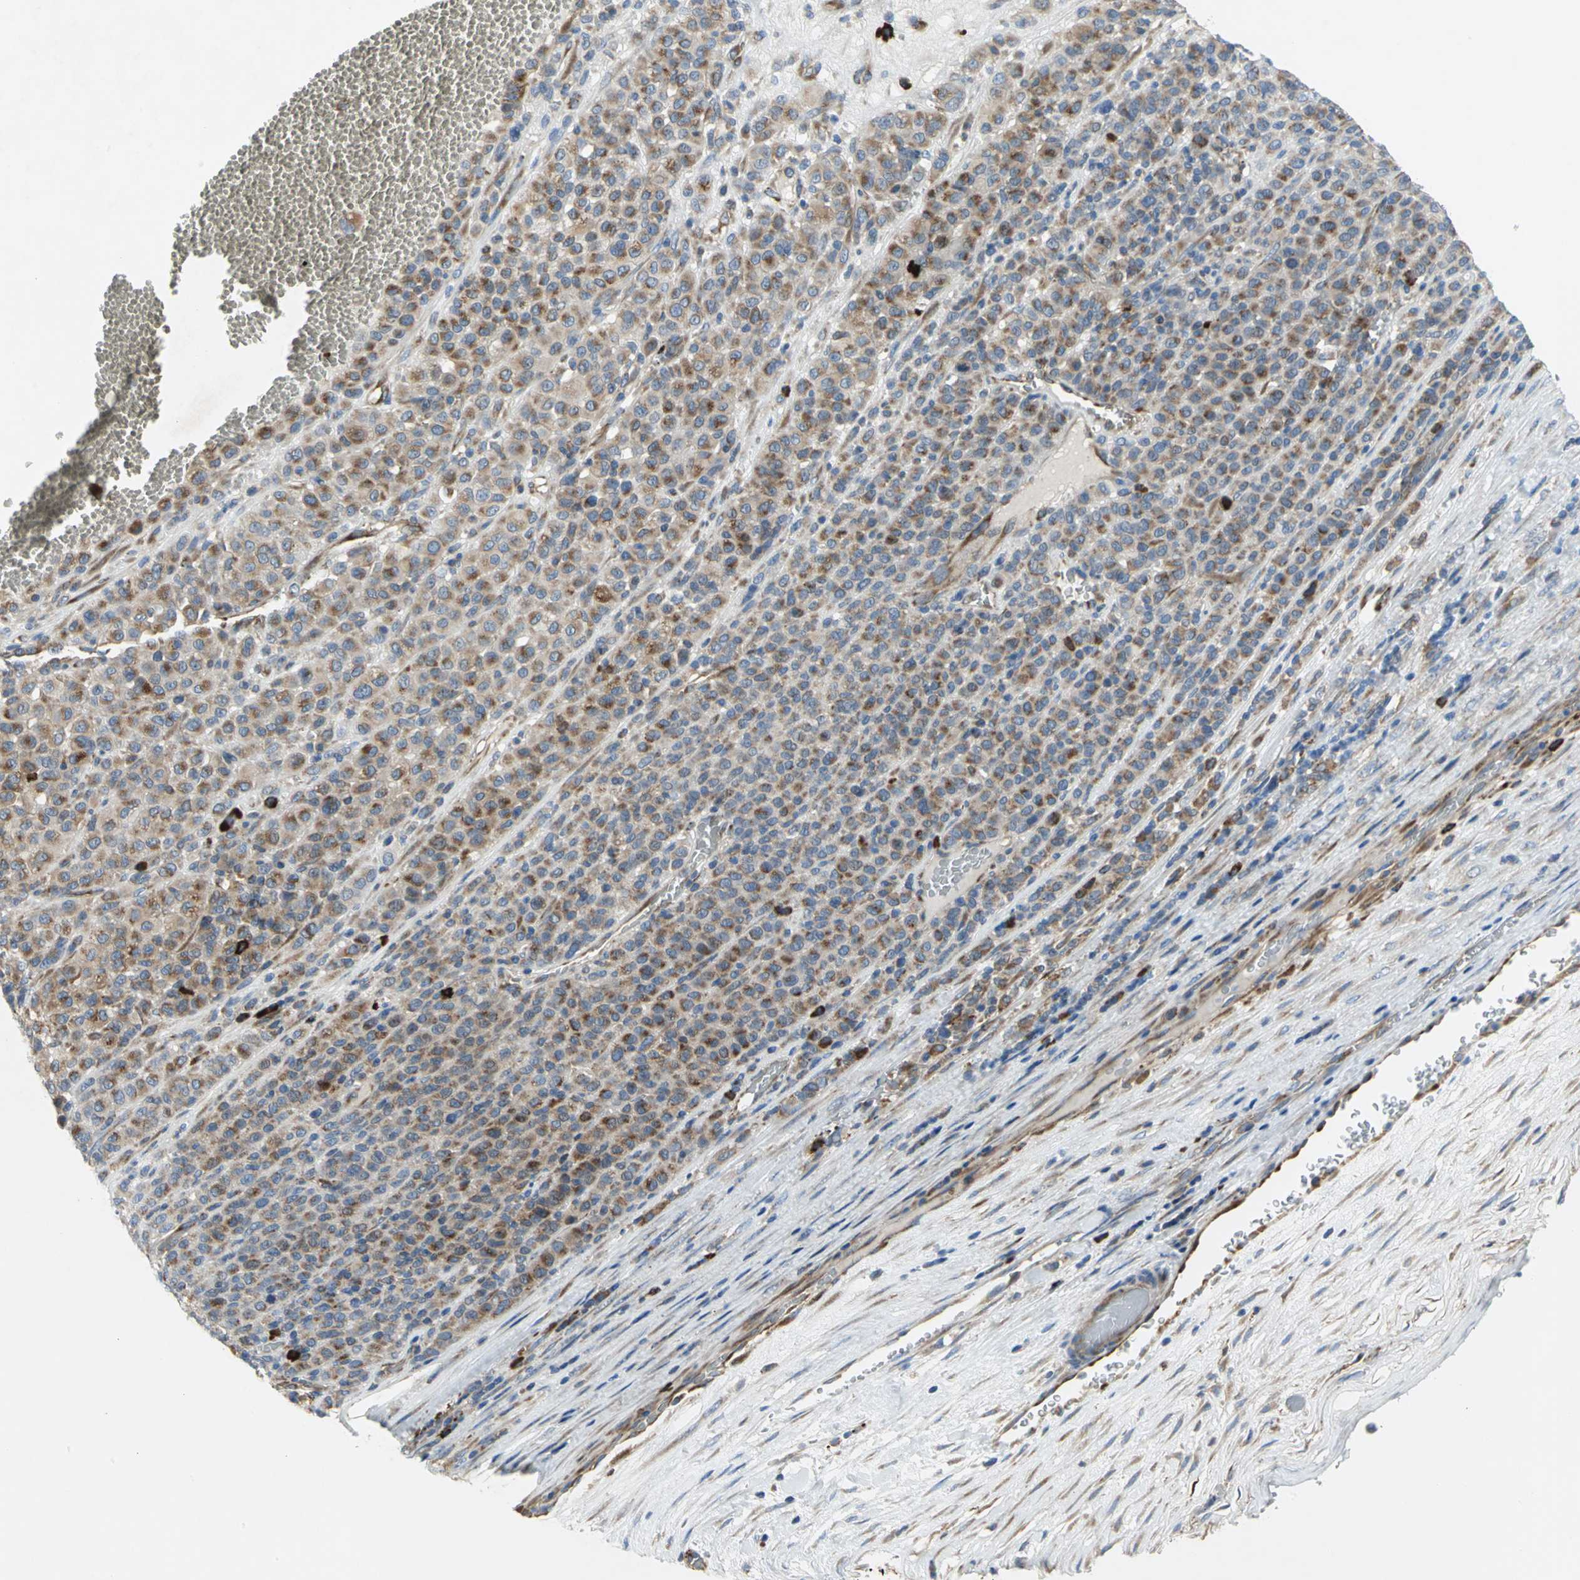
{"staining": {"intensity": "strong", "quantity": ">75%", "location": "cytoplasmic/membranous"}, "tissue": "melanoma", "cell_type": "Tumor cells", "image_type": "cancer", "snomed": [{"axis": "morphology", "description": "Malignant melanoma, Metastatic site"}, {"axis": "topography", "description": "Pancreas"}], "caption": "Strong cytoplasmic/membranous expression is present in approximately >75% of tumor cells in melanoma. (IHC, brightfield microscopy, high magnification).", "gene": "TULP4", "patient": {"sex": "female", "age": 30}}